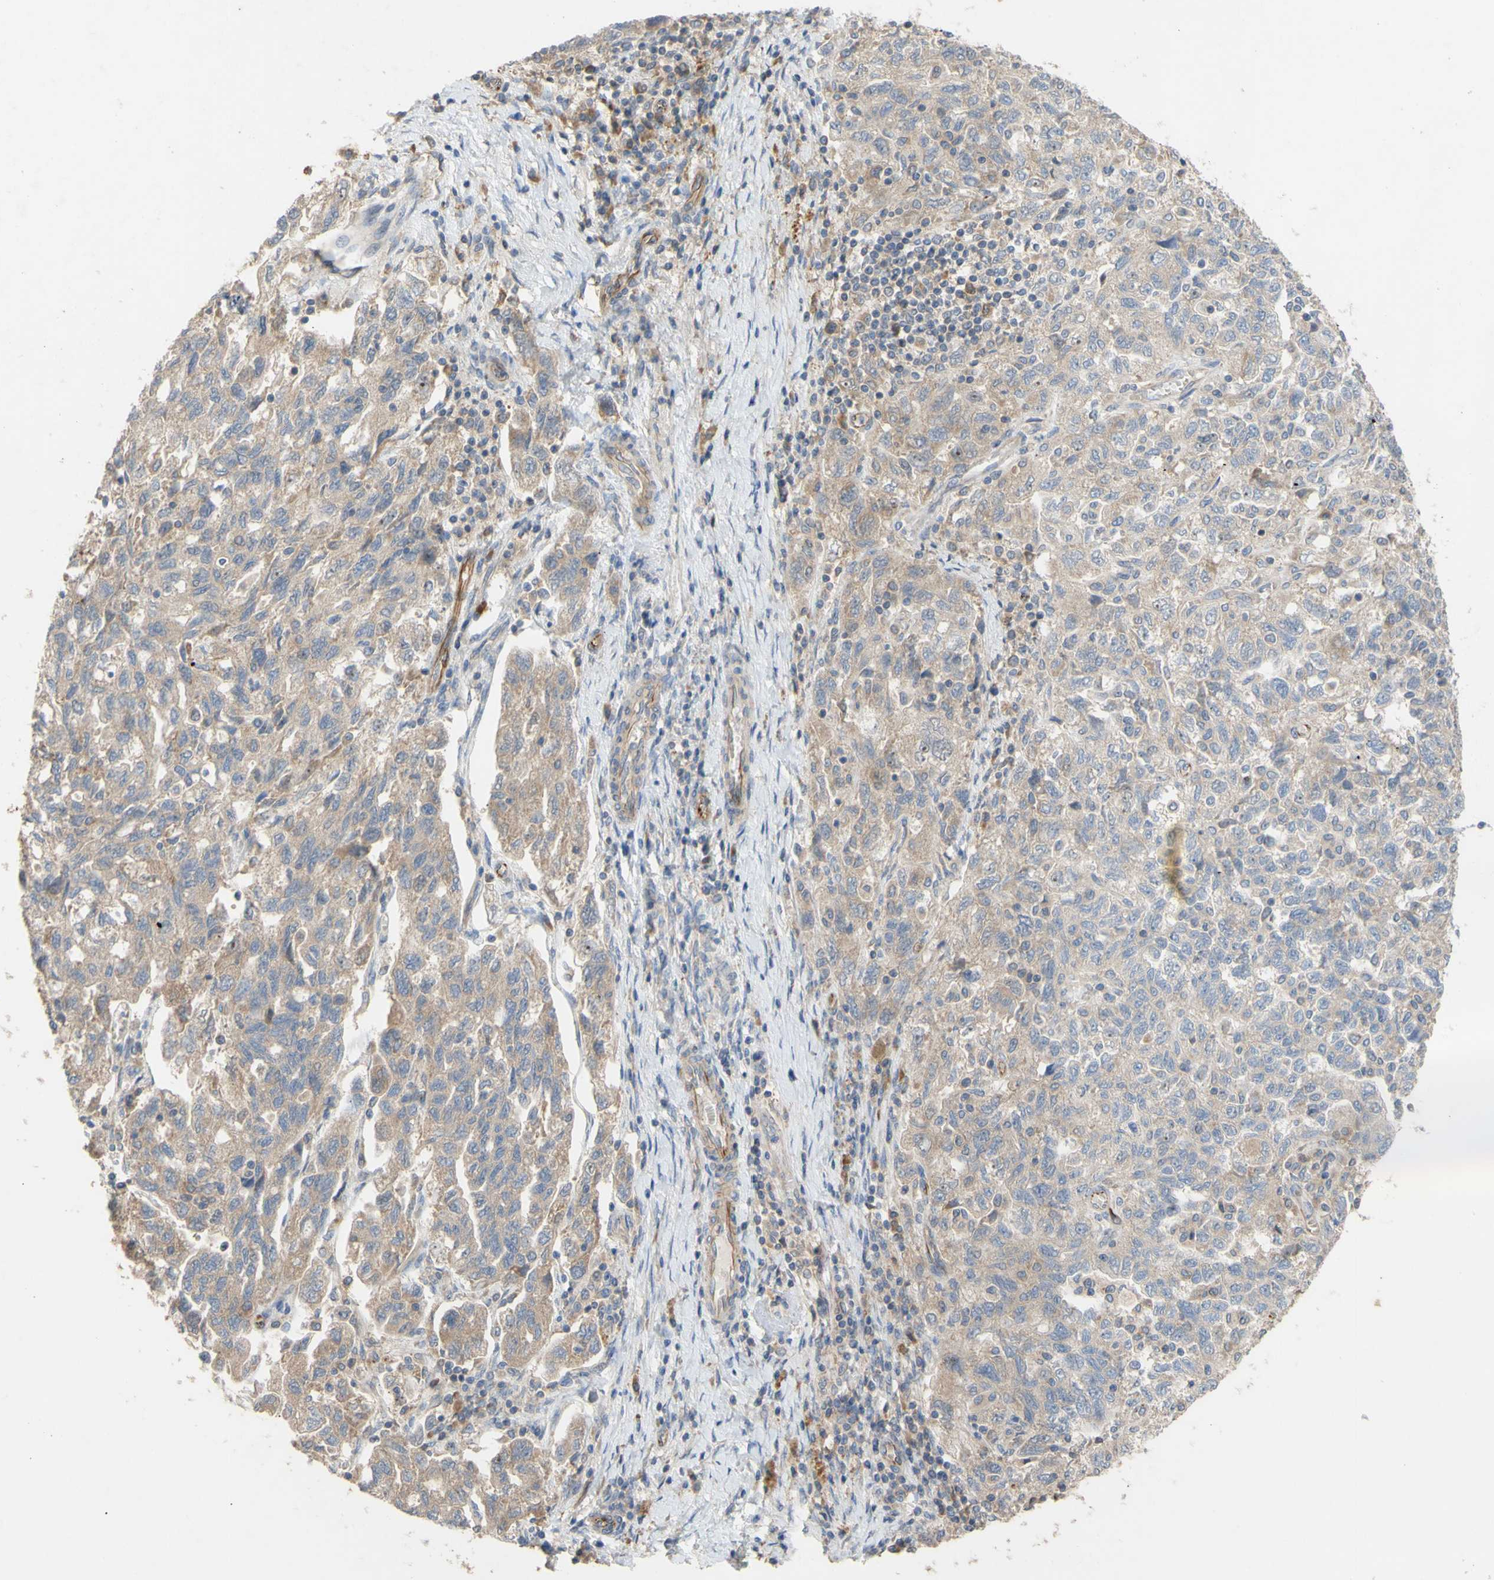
{"staining": {"intensity": "weak", "quantity": ">75%", "location": "cytoplasmic/membranous"}, "tissue": "ovarian cancer", "cell_type": "Tumor cells", "image_type": "cancer", "snomed": [{"axis": "morphology", "description": "Carcinoma, NOS"}, {"axis": "morphology", "description": "Cystadenocarcinoma, serous, NOS"}, {"axis": "topography", "description": "Ovary"}], "caption": "Serous cystadenocarcinoma (ovarian) was stained to show a protein in brown. There is low levels of weak cytoplasmic/membranous staining in approximately >75% of tumor cells. Immunohistochemistry stains the protein in brown and the nuclei are stained blue.", "gene": "EIF2S3", "patient": {"sex": "female", "age": 69}}